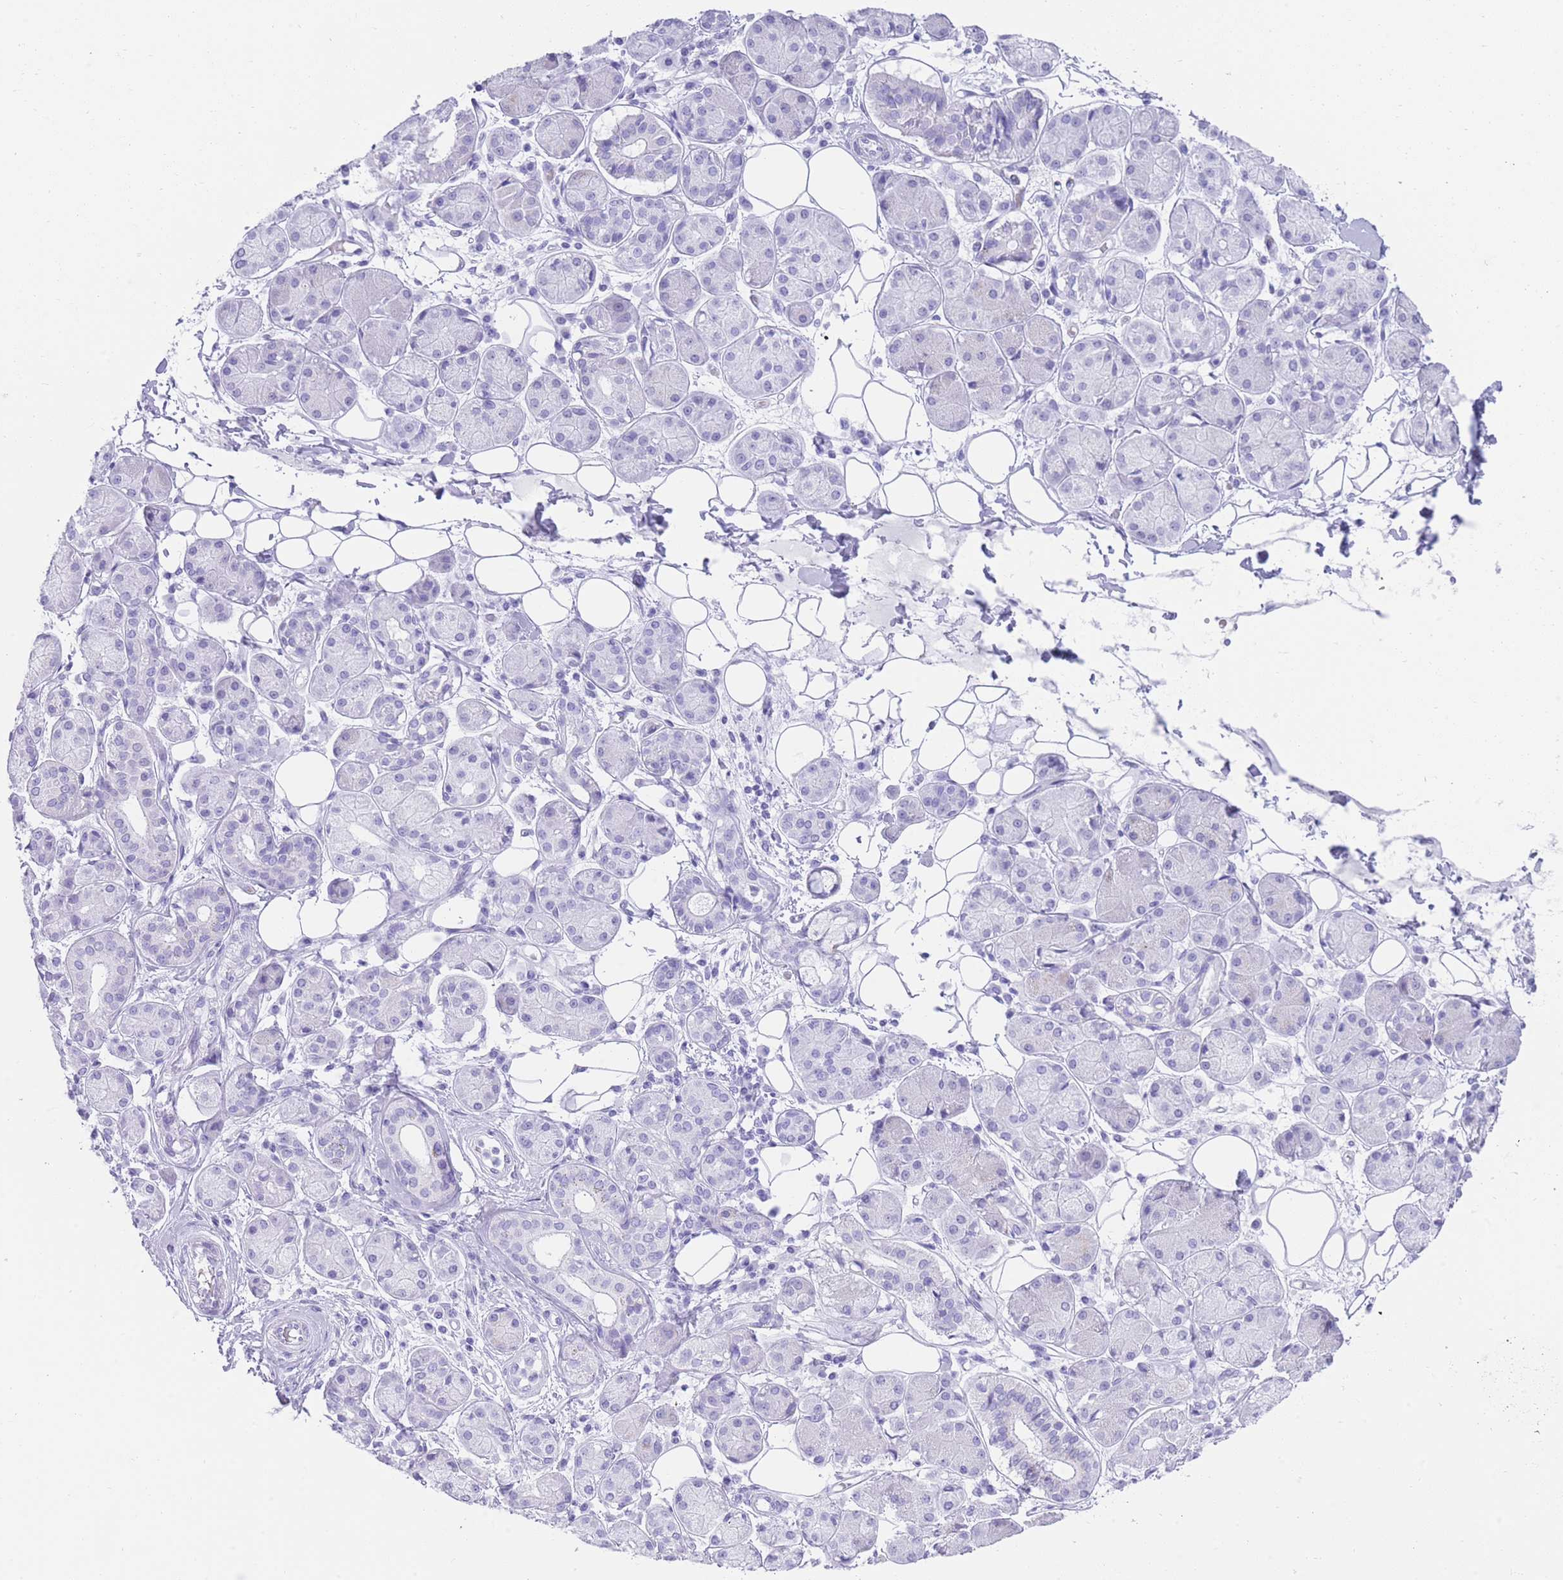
{"staining": {"intensity": "negative", "quantity": "none", "location": "none"}, "tissue": "salivary gland", "cell_type": "Glandular cells", "image_type": "normal", "snomed": [{"axis": "morphology", "description": "Squamous cell carcinoma, NOS"}, {"axis": "topography", "description": "Skin"}, {"axis": "topography", "description": "Head-Neck"}], "caption": "This is a image of immunohistochemistry staining of benign salivary gland, which shows no positivity in glandular cells. (DAB IHC visualized using brightfield microscopy, high magnification).", "gene": "ELOA2", "patient": {"sex": "male", "age": 80}}